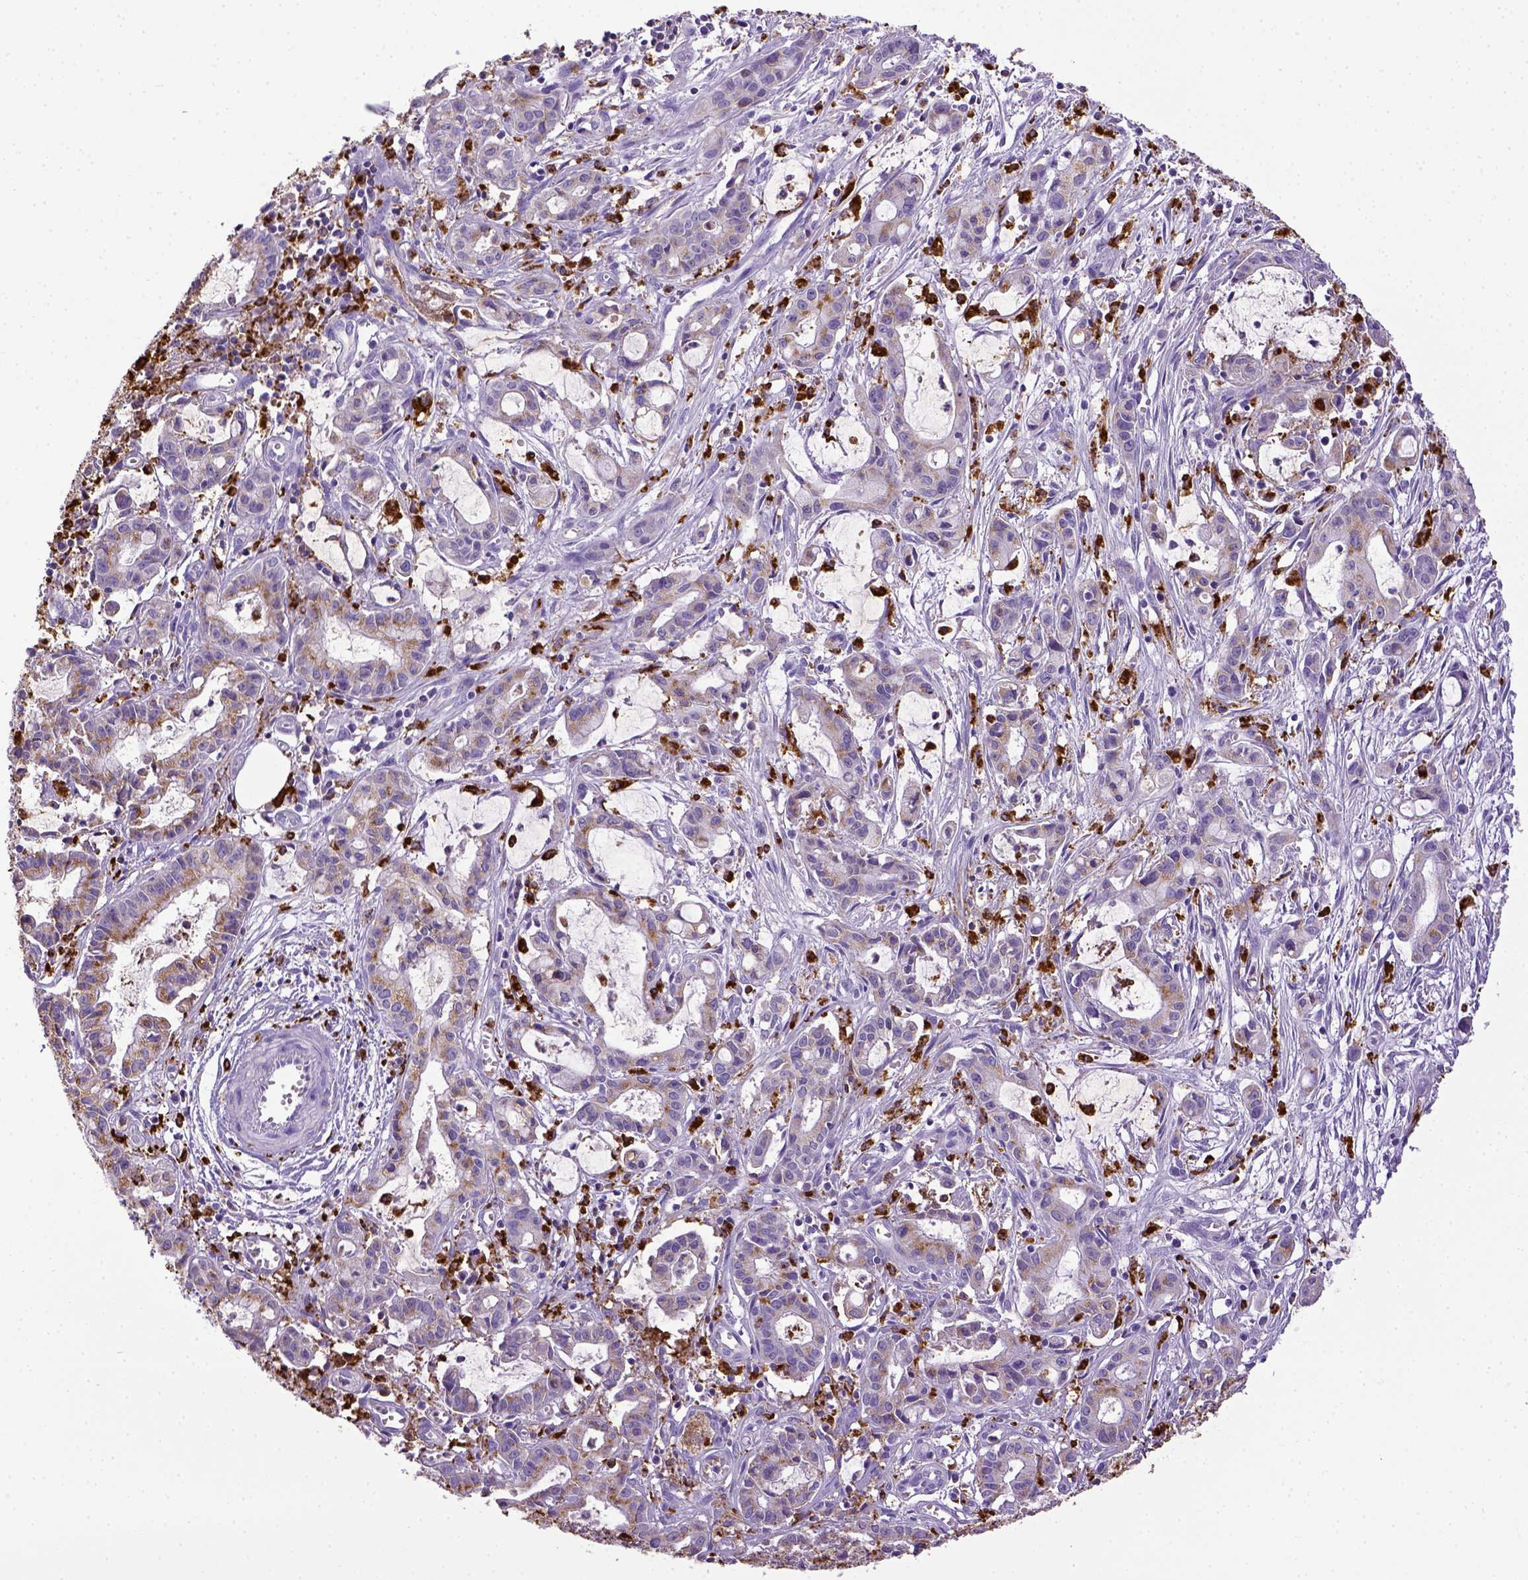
{"staining": {"intensity": "negative", "quantity": "none", "location": "none"}, "tissue": "pancreatic cancer", "cell_type": "Tumor cells", "image_type": "cancer", "snomed": [{"axis": "morphology", "description": "Adenocarcinoma, NOS"}, {"axis": "topography", "description": "Pancreas"}], "caption": "The IHC photomicrograph has no significant staining in tumor cells of adenocarcinoma (pancreatic) tissue. (DAB immunohistochemistry, high magnification).", "gene": "CD68", "patient": {"sex": "male", "age": 48}}